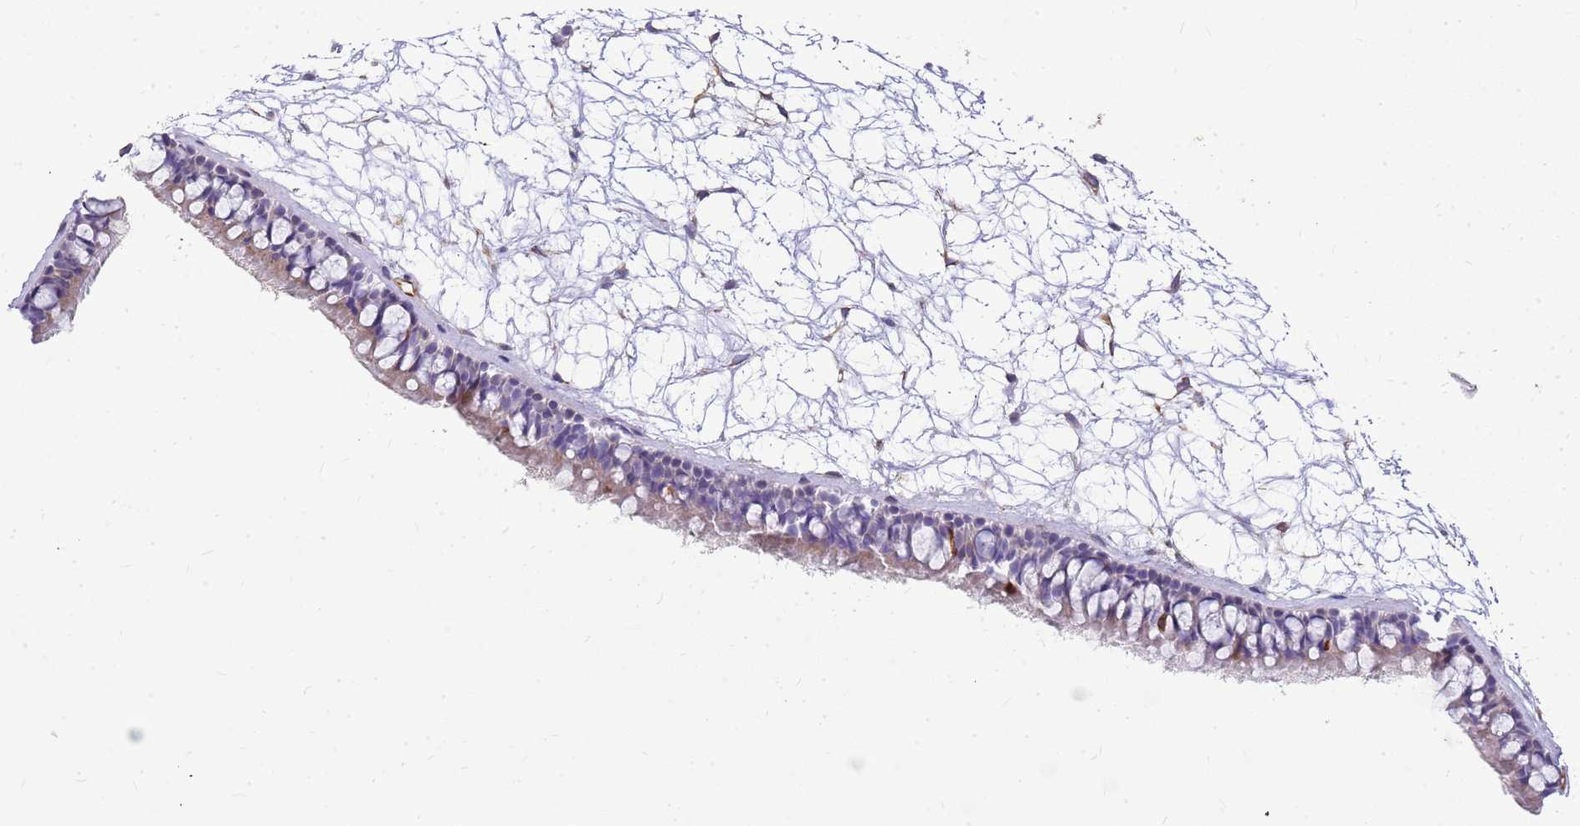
{"staining": {"intensity": "moderate", "quantity": "25%-75%", "location": "cytoplasmic/membranous"}, "tissue": "nasopharynx", "cell_type": "Respiratory epithelial cells", "image_type": "normal", "snomed": [{"axis": "morphology", "description": "Normal tissue, NOS"}, {"axis": "topography", "description": "Nasopharynx"}], "caption": "Moderate cytoplasmic/membranous staining is present in approximately 25%-75% of respiratory epithelial cells in benign nasopharynx. Nuclei are stained in blue.", "gene": "ZDHHC1", "patient": {"sex": "male", "age": 64}}